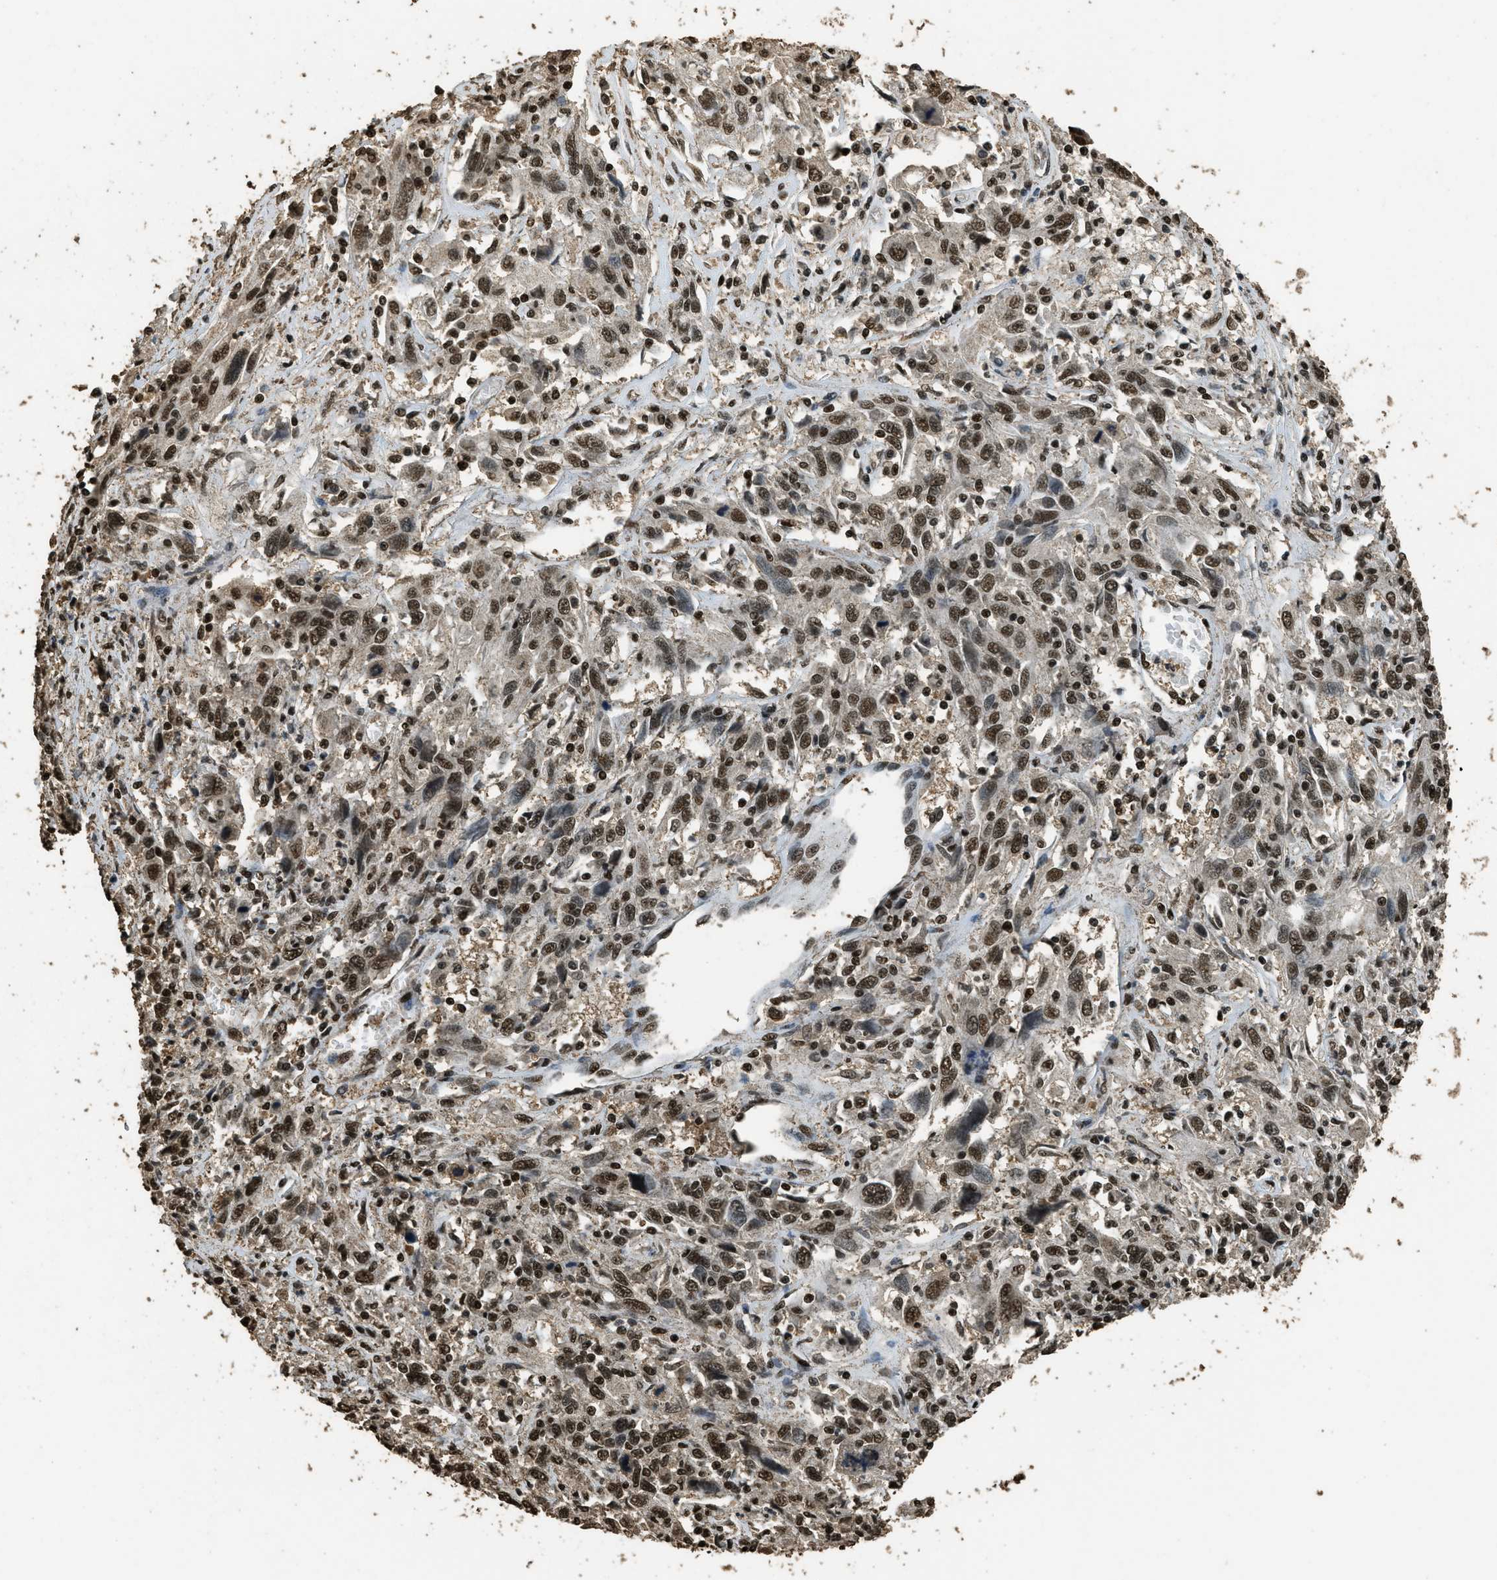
{"staining": {"intensity": "strong", "quantity": ">75%", "location": "nuclear"}, "tissue": "cervical cancer", "cell_type": "Tumor cells", "image_type": "cancer", "snomed": [{"axis": "morphology", "description": "Squamous cell carcinoma, NOS"}, {"axis": "topography", "description": "Cervix"}], "caption": "This photomicrograph demonstrates immunohistochemistry staining of human cervical squamous cell carcinoma, with high strong nuclear staining in approximately >75% of tumor cells.", "gene": "MYB", "patient": {"sex": "female", "age": 46}}